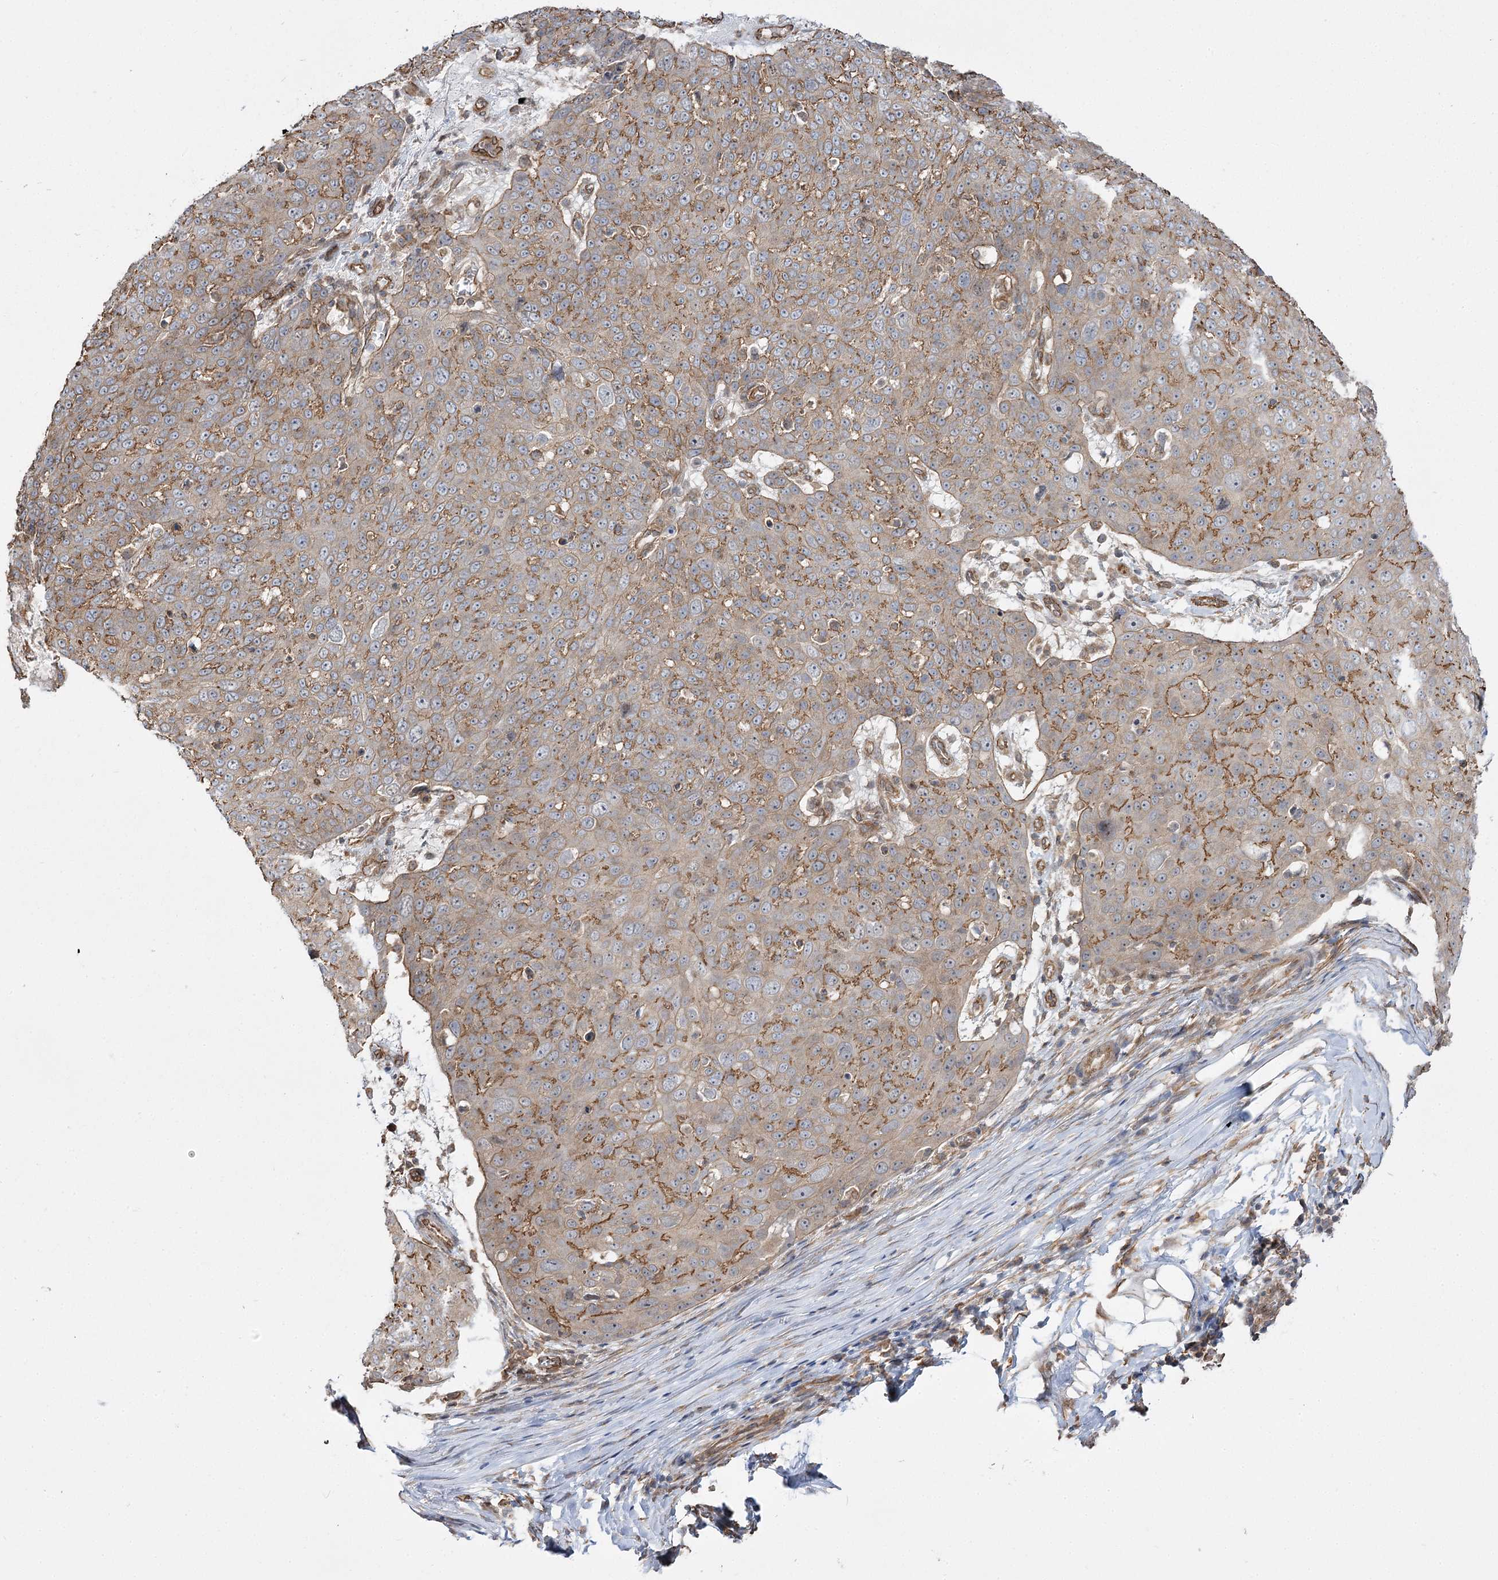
{"staining": {"intensity": "moderate", "quantity": "<25%", "location": "cytoplasmic/membranous"}, "tissue": "skin cancer", "cell_type": "Tumor cells", "image_type": "cancer", "snomed": [{"axis": "morphology", "description": "Squamous cell carcinoma, NOS"}, {"axis": "topography", "description": "Skin"}], "caption": "A brown stain shows moderate cytoplasmic/membranous expression of a protein in skin cancer (squamous cell carcinoma) tumor cells.", "gene": "SH3BP5L", "patient": {"sex": "male", "age": 71}}